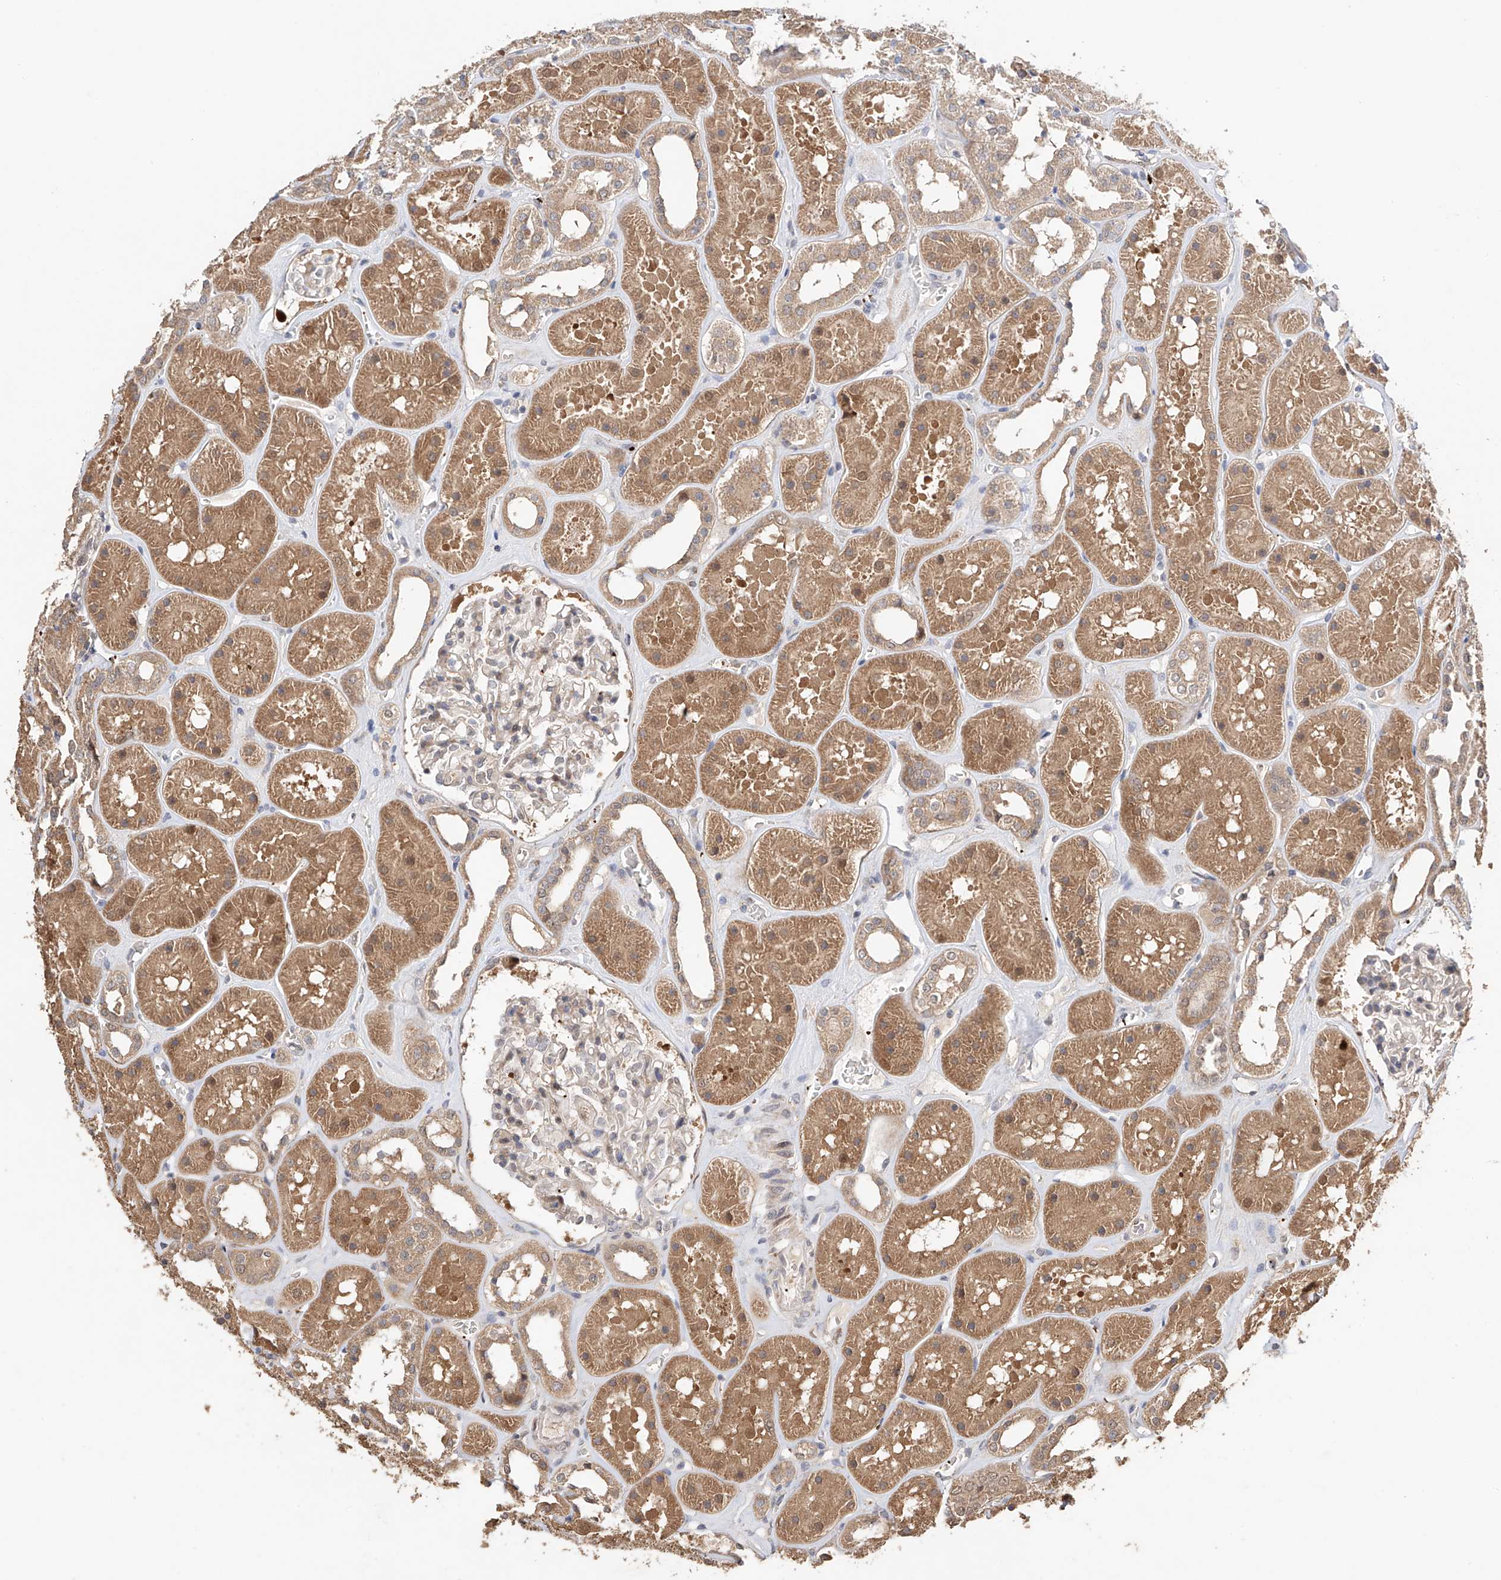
{"staining": {"intensity": "weak", "quantity": "<25%", "location": "cytoplasmic/membranous"}, "tissue": "kidney", "cell_type": "Cells in glomeruli", "image_type": "normal", "snomed": [{"axis": "morphology", "description": "Normal tissue, NOS"}, {"axis": "topography", "description": "Kidney"}], "caption": "High power microscopy histopathology image of an immunohistochemistry micrograph of benign kidney, revealing no significant expression in cells in glomeruli. The staining is performed using DAB (3,3'-diaminobenzidine) brown chromogen with nuclei counter-stained in using hematoxylin.", "gene": "ZFHX2", "patient": {"sex": "female", "age": 41}}